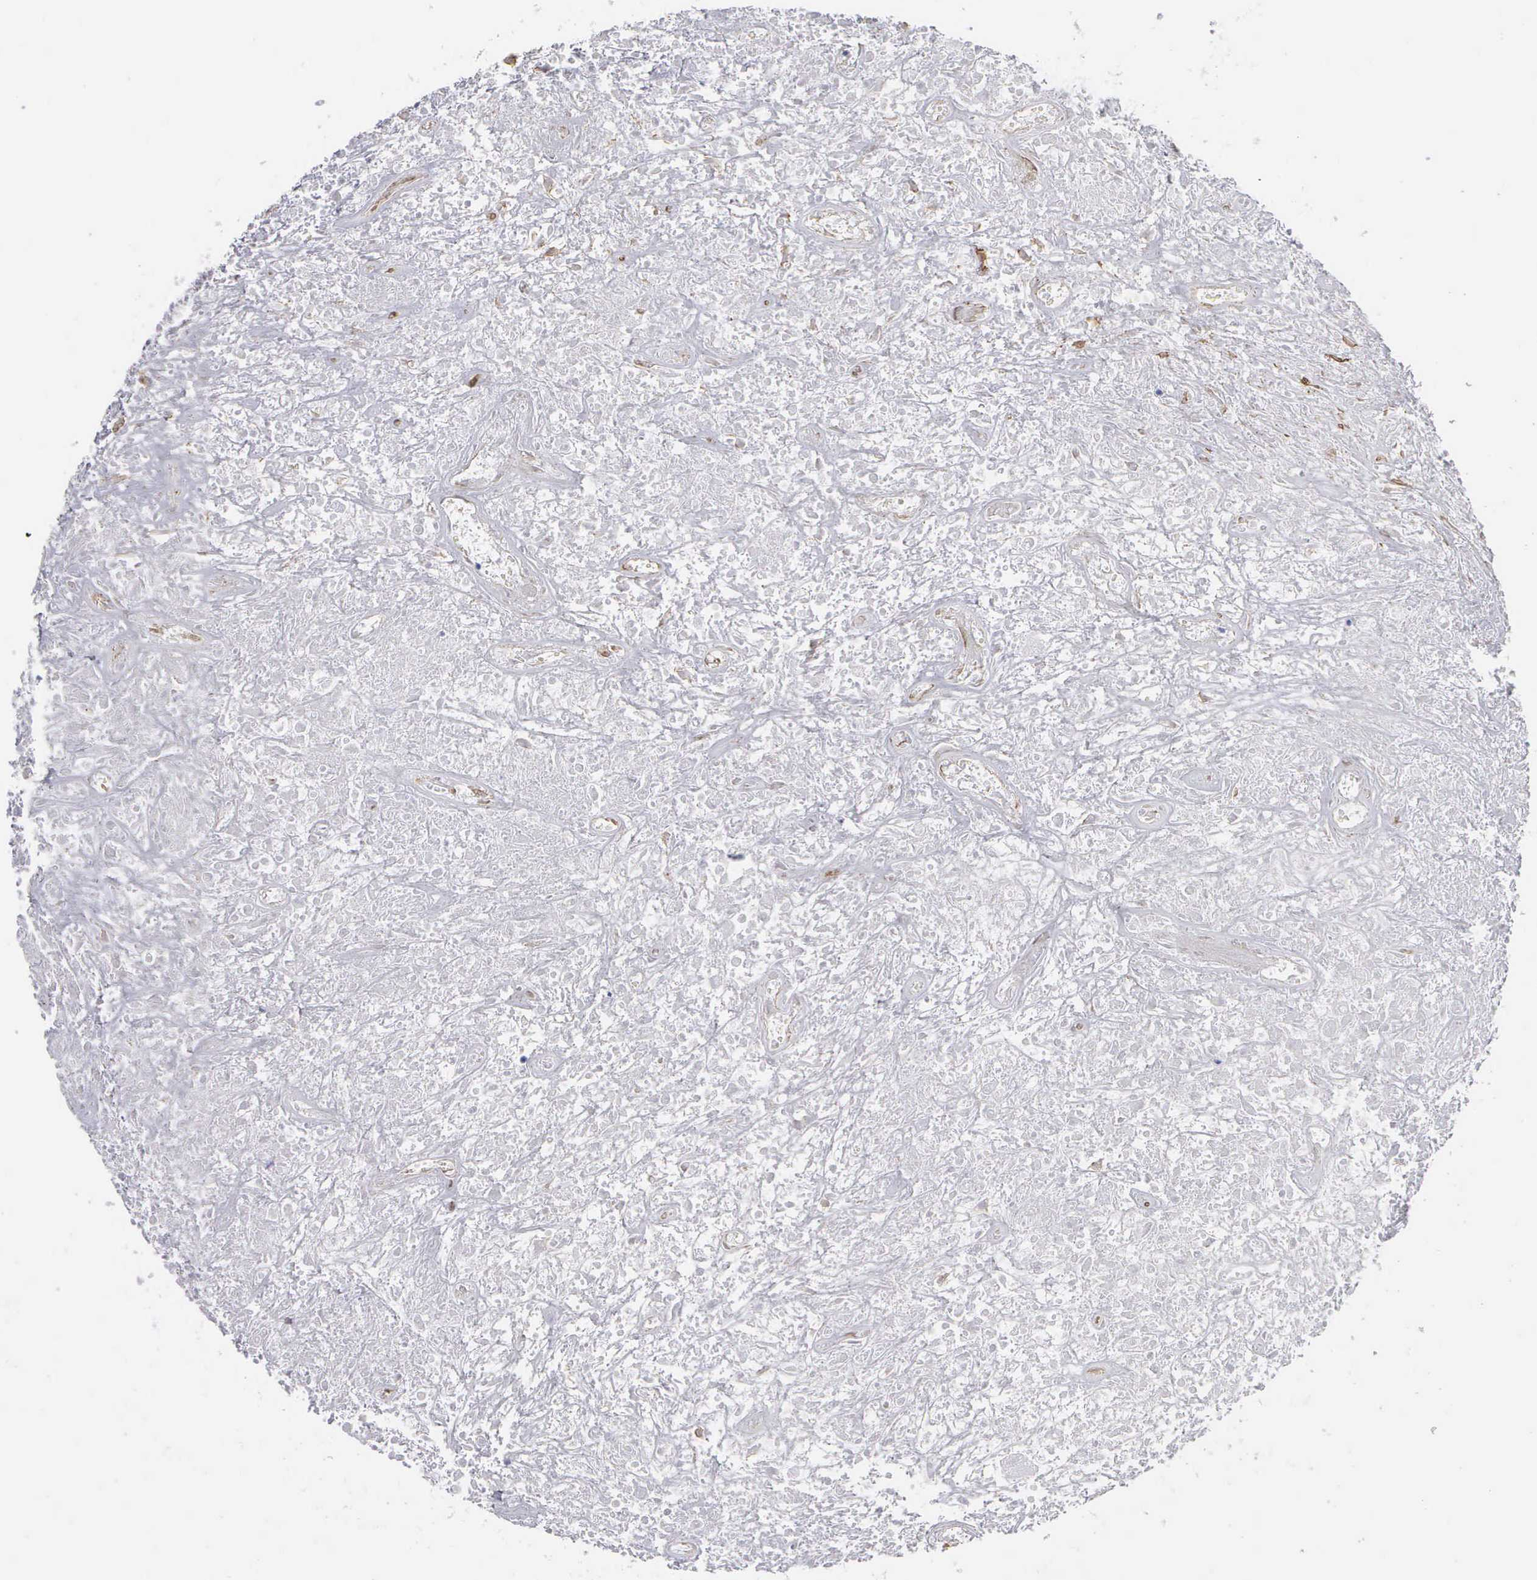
{"staining": {"intensity": "negative", "quantity": "none", "location": "none"}, "tissue": "lymphoma", "cell_type": "Tumor cells", "image_type": "cancer", "snomed": [{"axis": "morphology", "description": "Hodgkin's disease, NOS"}, {"axis": "topography", "description": "Lymph node"}], "caption": "Immunohistochemistry image of neoplastic tissue: lymphoma stained with DAB (3,3'-diaminobenzidine) demonstrates no significant protein positivity in tumor cells.", "gene": "MAGEB10", "patient": {"sex": "male", "age": 46}}